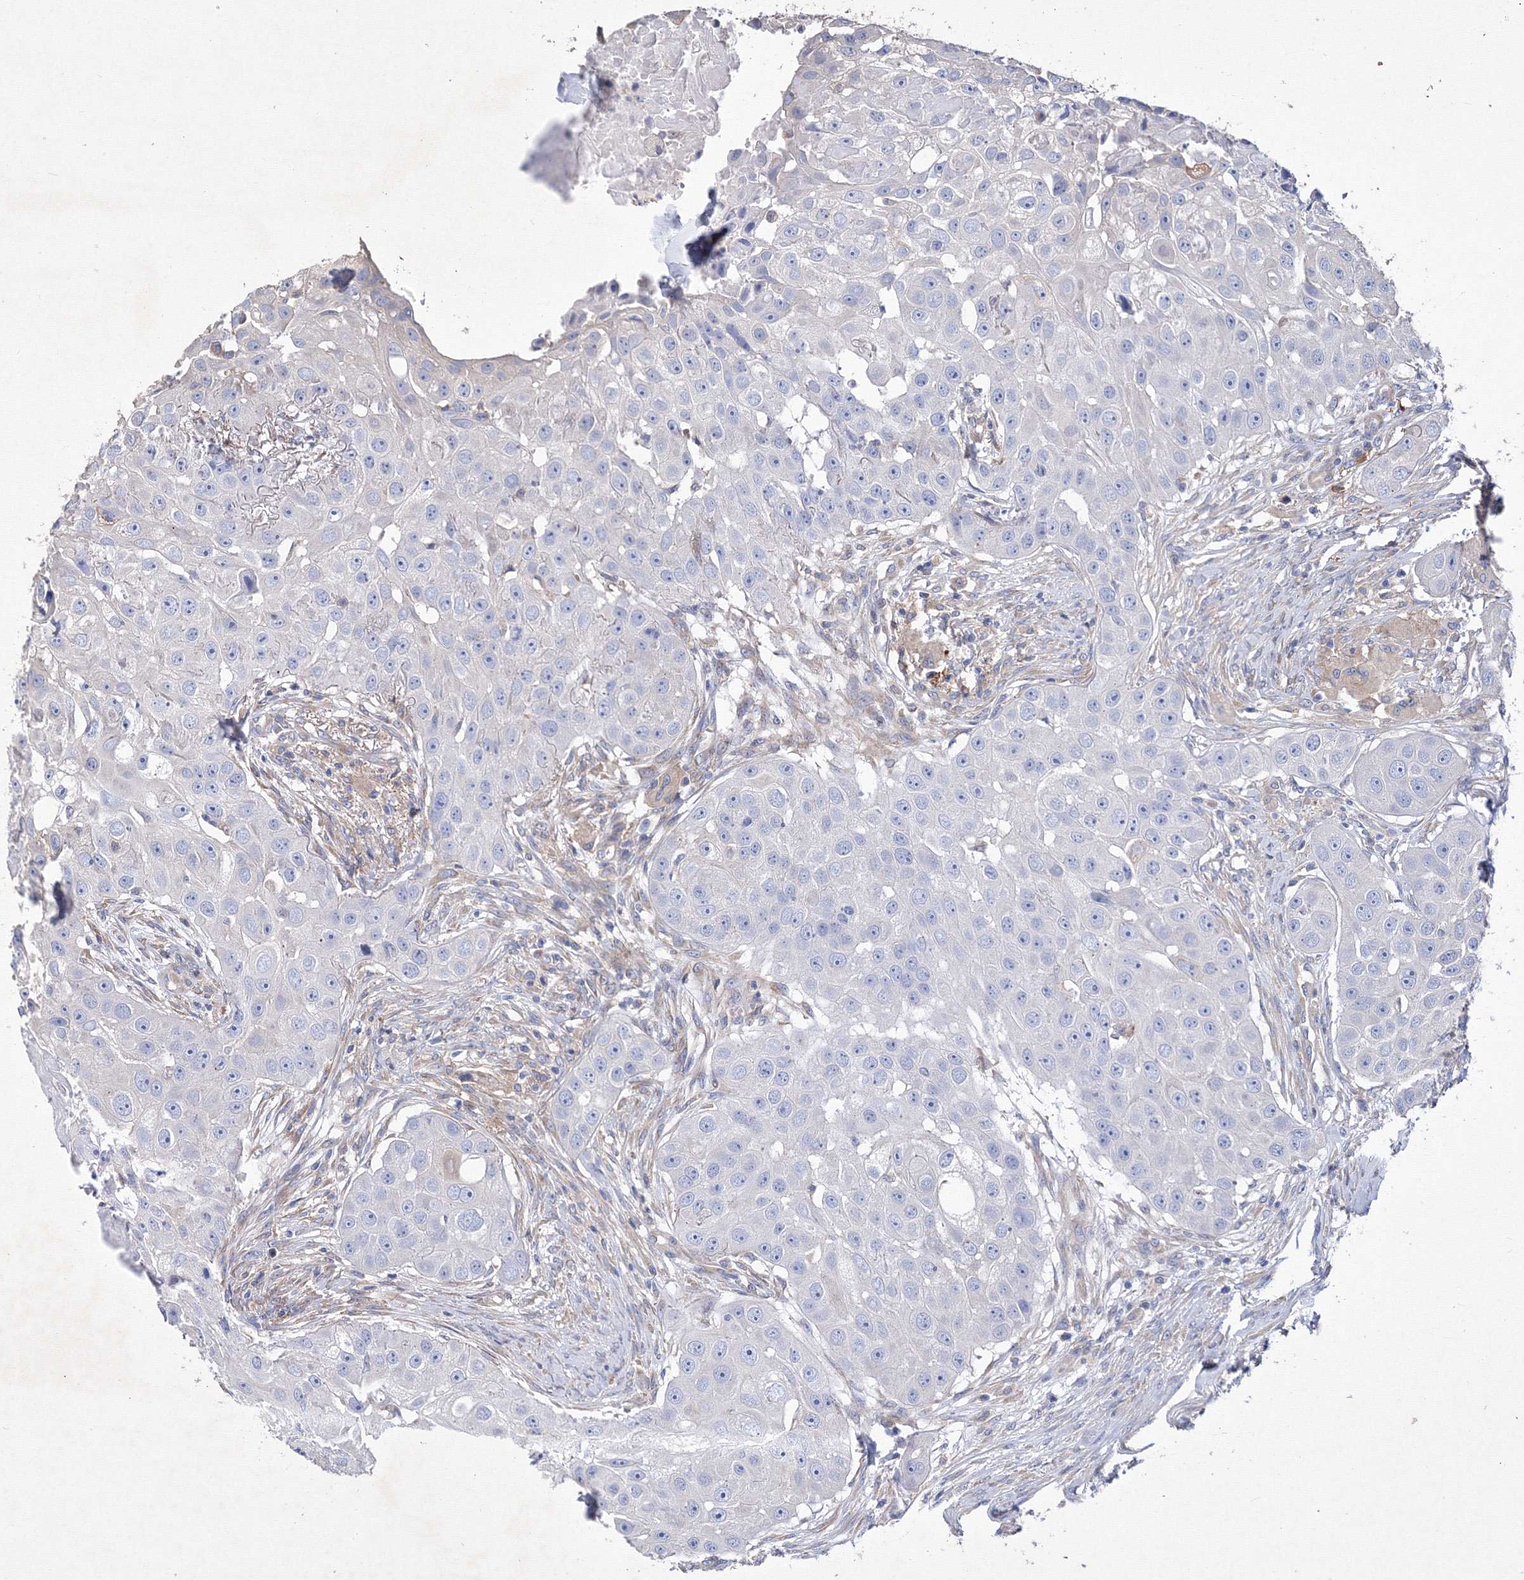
{"staining": {"intensity": "negative", "quantity": "none", "location": "none"}, "tissue": "head and neck cancer", "cell_type": "Tumor cells", "image_type": "cancer", "snomed": [{"axis": "morphology", "description": "Normal tissue, NOS"}, {"axis": "morphology", "description": "Squamous cell carcinoma, NOS"}, {"axis": "topography", "description": "Skeletal muscle"}, {"axis": "topography", "description": "Head-Neck"}], "caption": "Immunohistochemical staining of human head and neck squamous cell carcinoma shows no significant positivity in tumor cells.", "gene": "SNX18", "patient": {"sex": "male", "age": 51}}